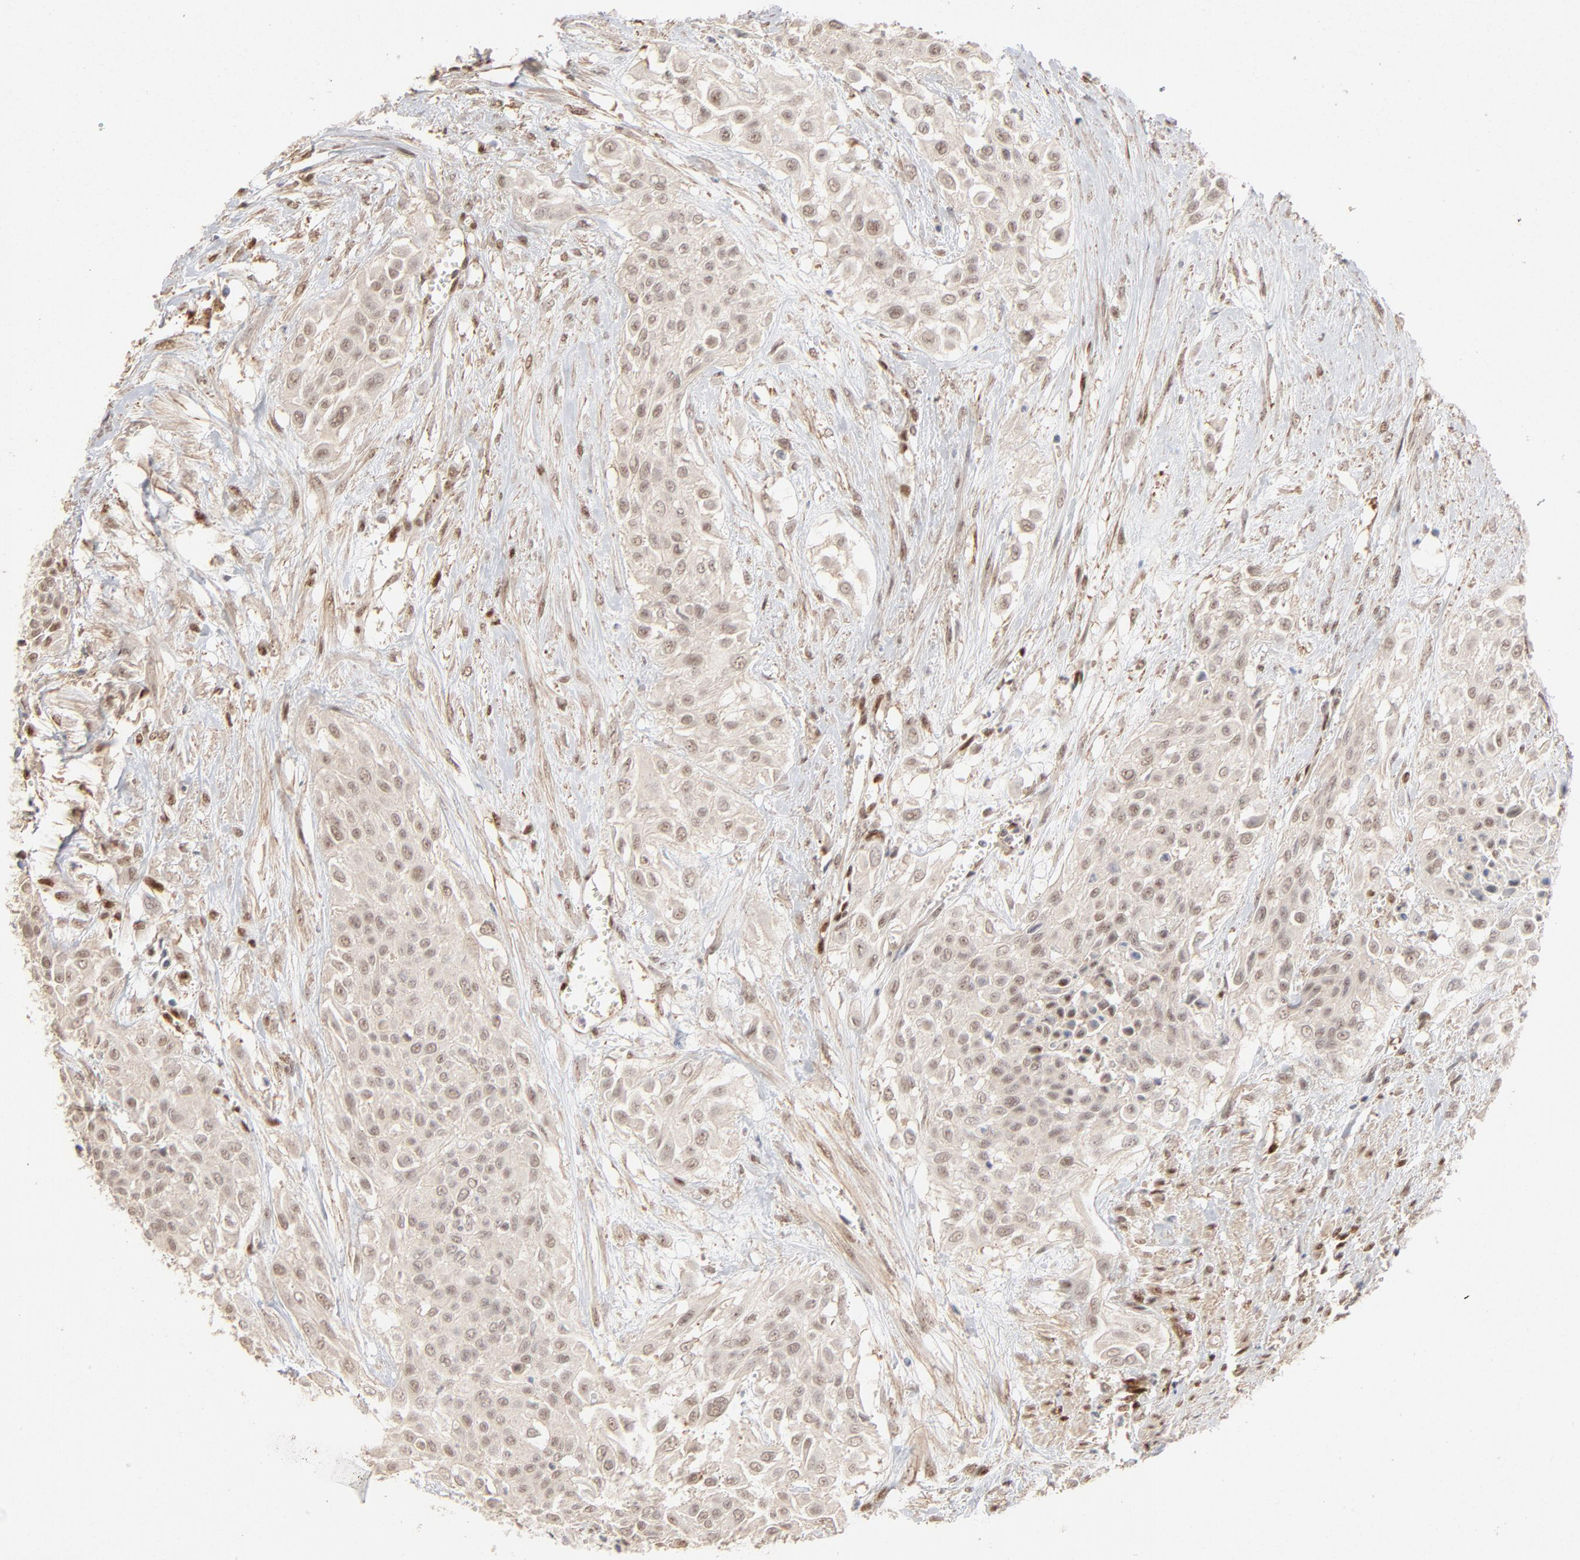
{"staining": {"intensity": "weak", "quantity": "25%-75%", "location": "nuclear"}, "tissue": "urothelial cancer", "cell_type": "Tumor cells", "image_type": "cancer", "snomed": [{"axis": "morphology", "description": "Urothelial carcinoma, High grade"}, {"axis": "topography", "description": "Urinary bladder"}], "caption": "The histopathology image shows a brown stain indicating the presence of a protein in the nuclear of tumor cells in urothelial cancer.", "gene": "NFIB", "patient": {"sex": "male", "age": 57}}